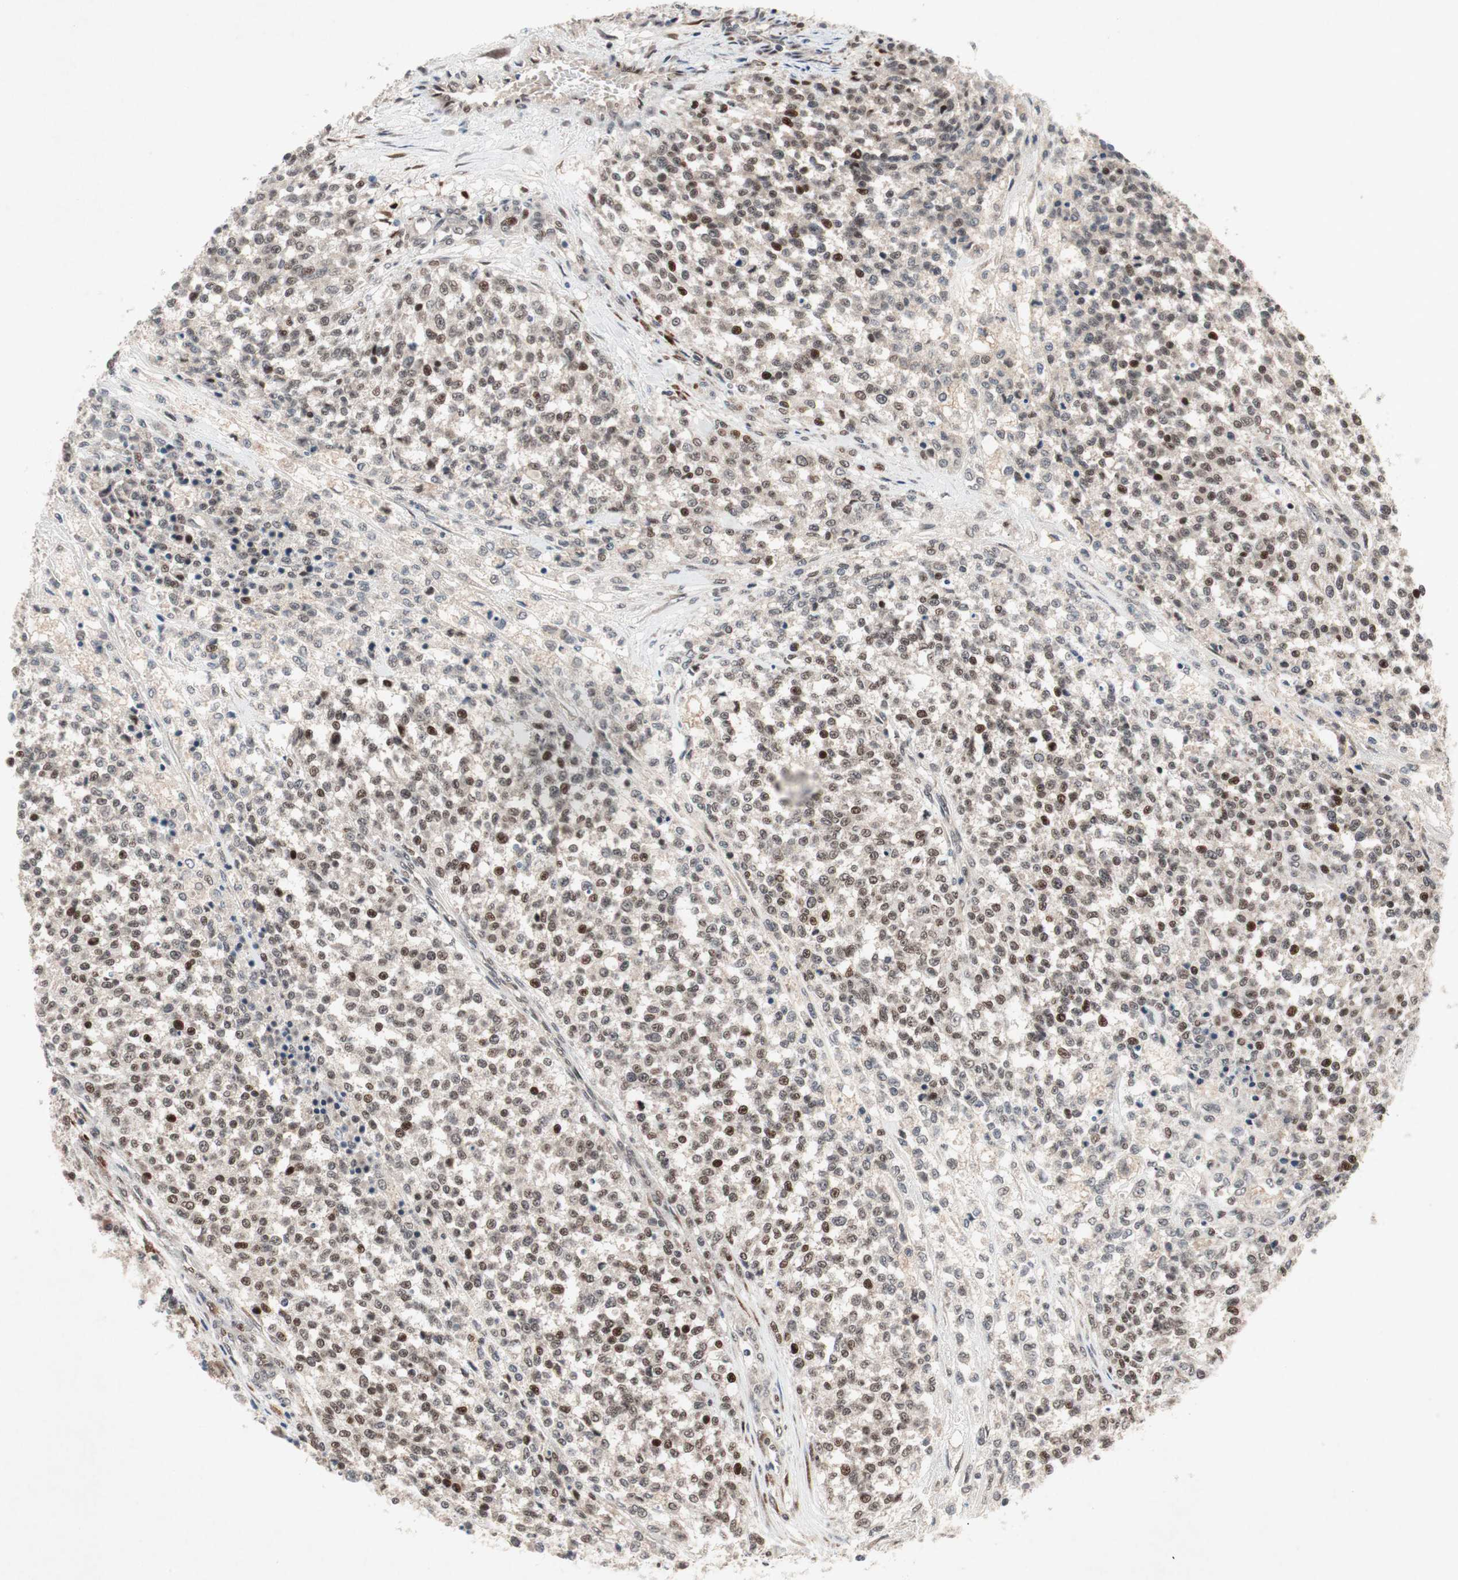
{"staining": {"intensity": "moderate", "quantity": ">75%", "location": "nuclear"}, "tissue": "testis cancer", "cell_type": "Tumor cells", "image_type": "cancer", "snomed": [{"axis": "morphology", "description": "Seminoma, NOS"}, {"axis": "topography", "description": "Testis"}], "caption": "Immunohistochemical staining of testis seminoma exhibits moderate nuclear protein staining in approximately >75% of tumor cells.", "gene": "TCF12", "patient": {"sex": "male", "age": 59}}